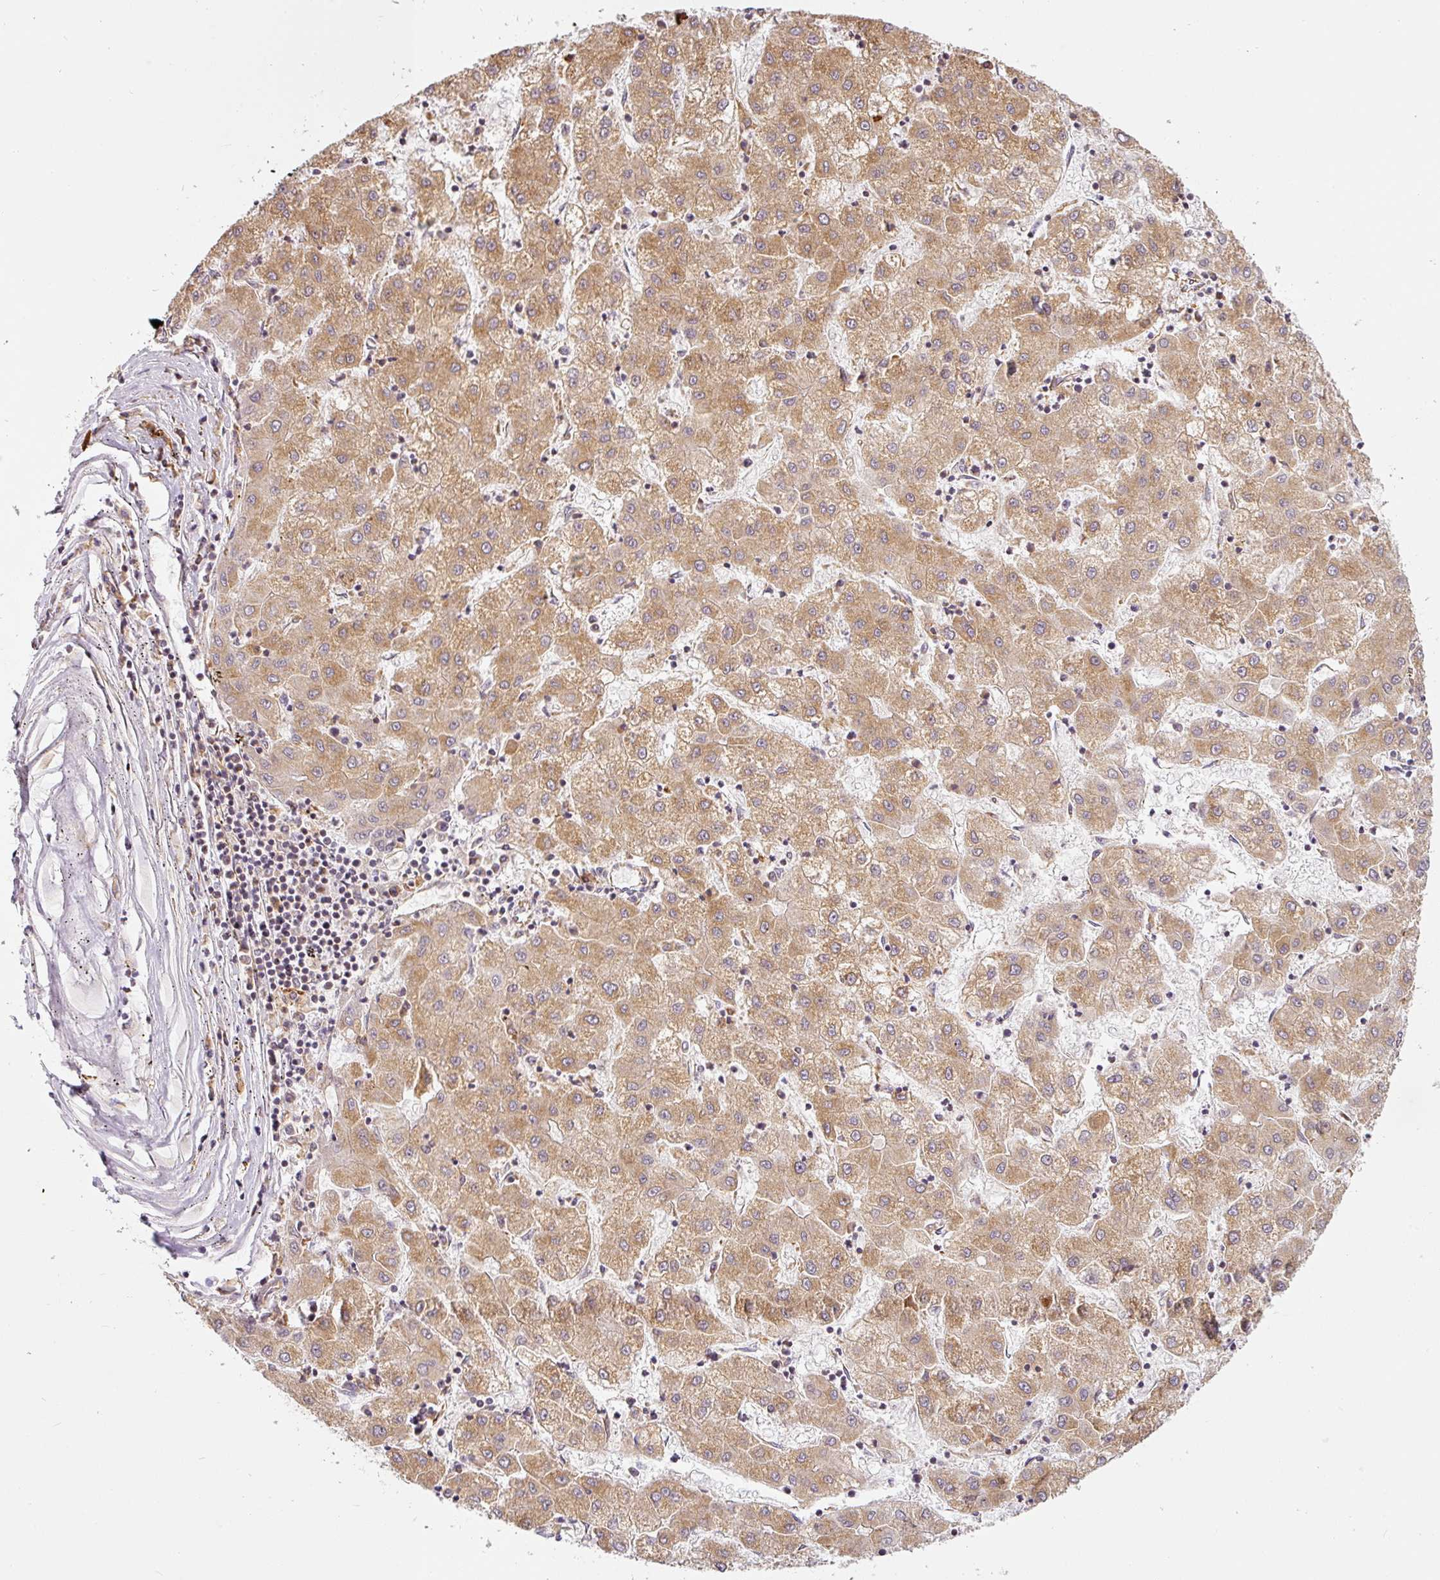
{"staining": {"intensity": "moderate", "quantity": ">75%", "location": "cytoplasmic/membranous"}, "tissue": "liver cancer", "cell_type": "Tumor cells", "image_type": "cancer", "snomed": [{"axis": "morphology", "description": "Carcinoma, Hepatocellular, NOS"}, {"axis": "topography", "description": "Liver"}], "caption": "Approximately >75% of tumor cells in human hepatocellular carcinoma (liver) show moderate cytoplasmic/membranous protein staining as visualized by brown immunohistochemical staining.", "gene": "MORN4", "patient": {"sex": "male", "age": 72}}